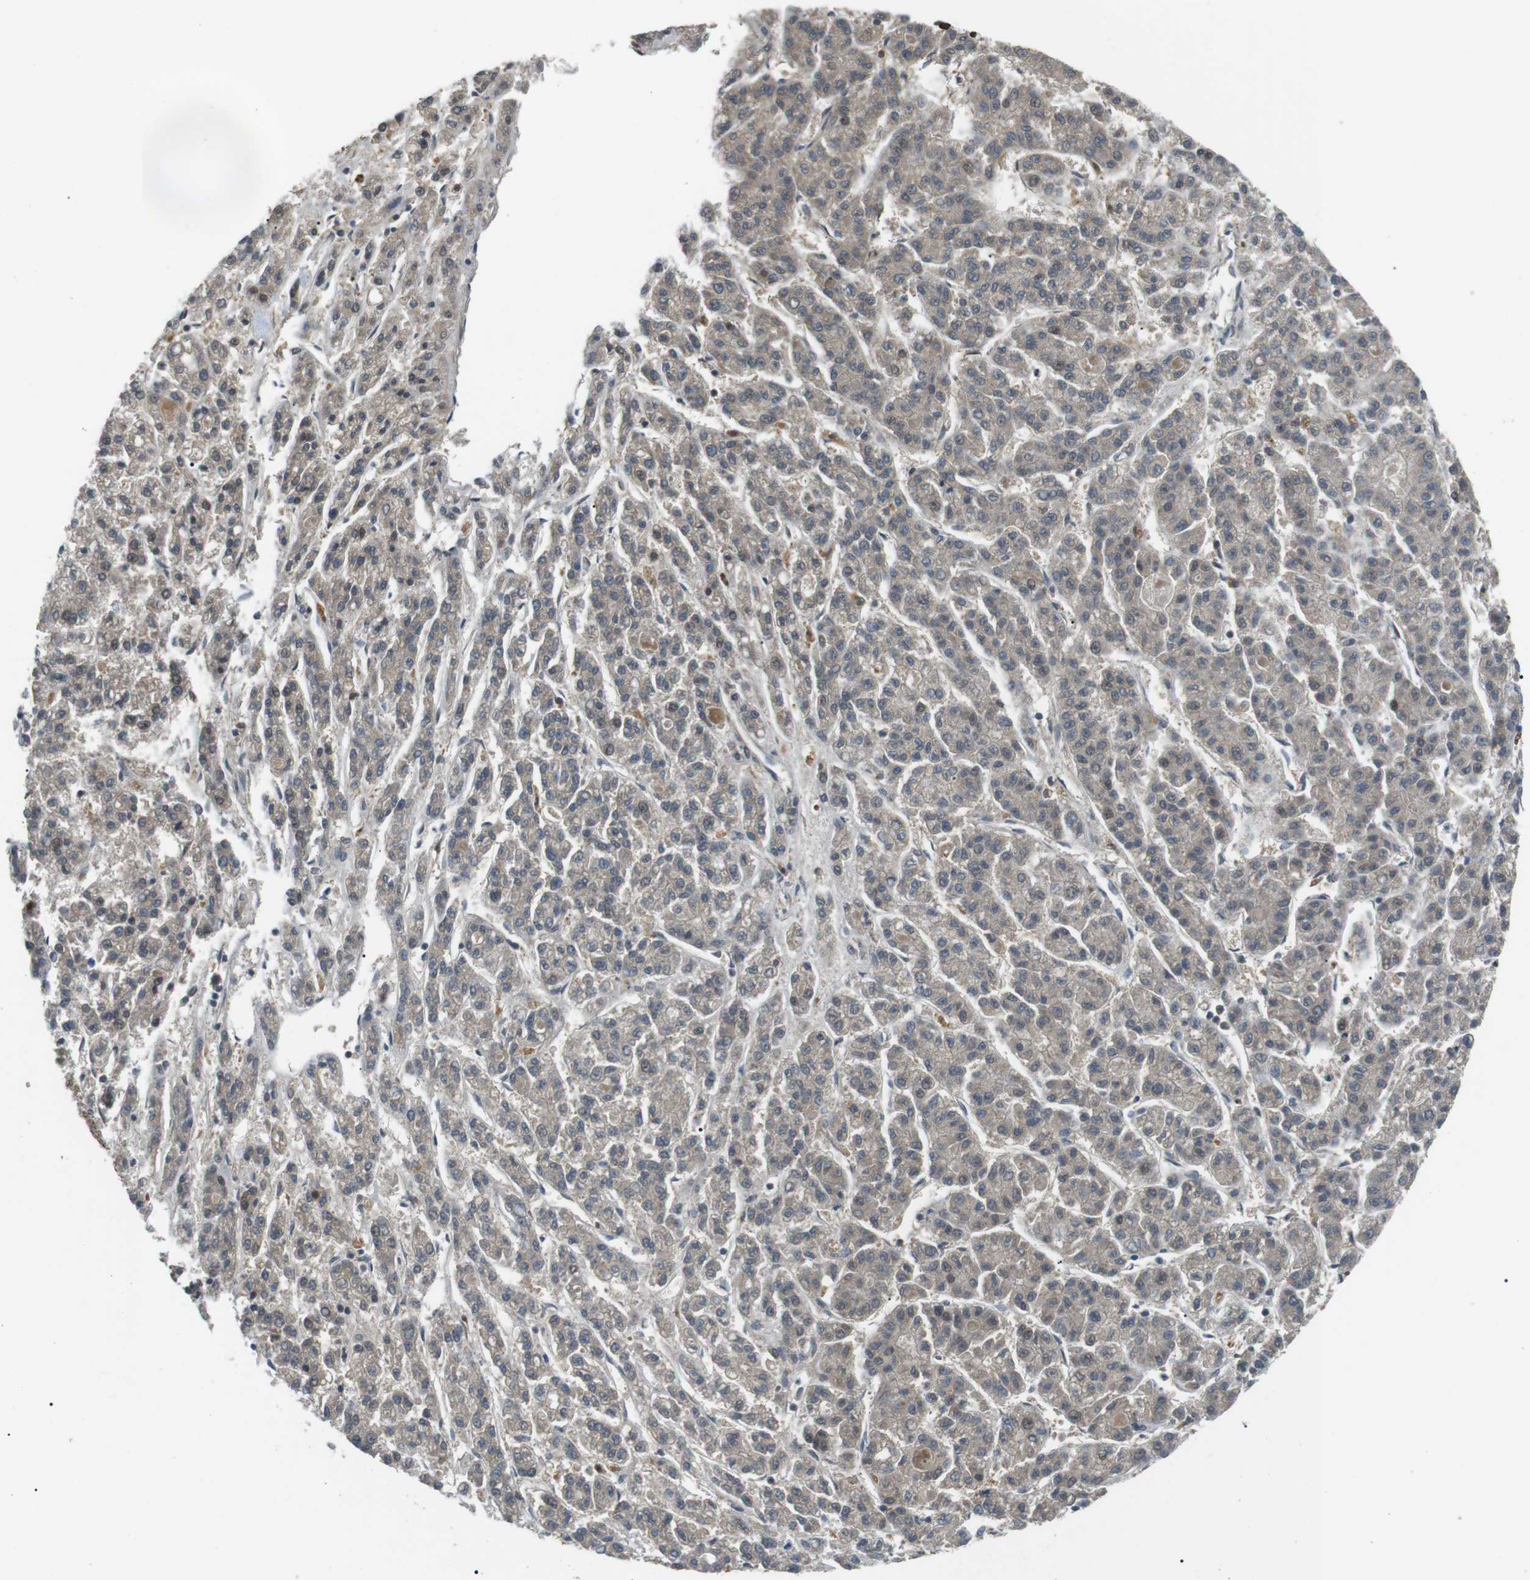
{"staining": {"intensity": "weak", "quantity": ">75%", "location": "cytoplasmic/membranous,nuclear"}, "tissue": "liver cancer", "cell_type": "Tumor cells", "image_type": "cancer", "snomed": [{"axis": "morphology", "description": "Carcinoma, Hepatocellular, NOS"}, {"axis": "topography", "description": "Liver"}], "caption": "An IHC histopathology image of neoplastic tissue is shown. Protein staining in brown shows weak cytoplasmic/membranous and nuclear positivity in liver cancer within tumor cells.", "gene": "ORAI3", "patient": {"sex": "male", "age": 70}}